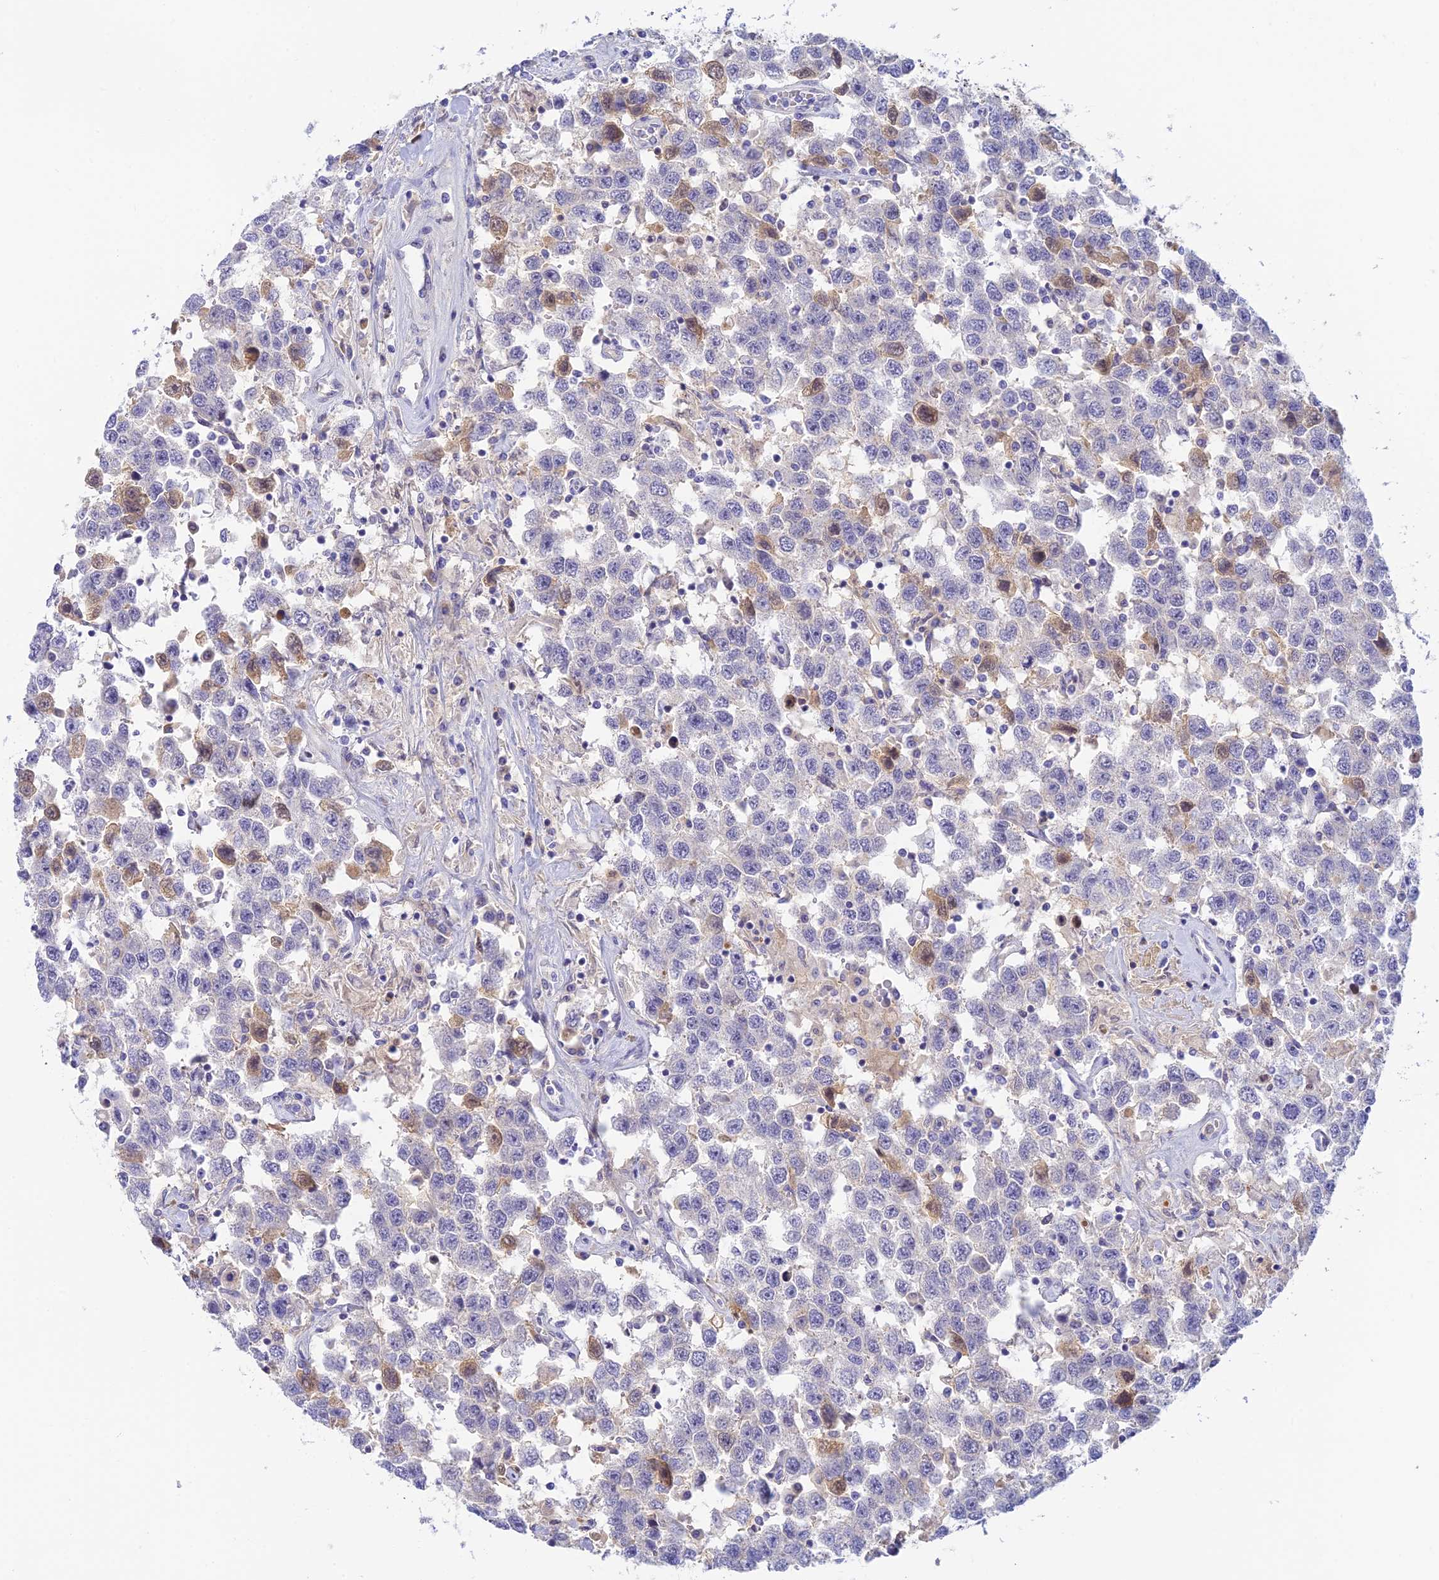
{"staining": {"intensity": "weak", "quantity": "<25%", "location": "cytoplasmic/membranous"}, "tissue": "testis cancer", "cell_type": "Tumor cells", "image_type": "cancer", "snomed": [{"axis": "morphology", "description": "Seminoma, NOS"}, {"axis": "topography", "description": "Testis"}], "caption": "A high-resolution image shows IHC staining of testis cancer (seminoma), which shows no significant expression in tumor cells.", "gene": "INTS13", "patient": {"sex": "male", "age": 41}}